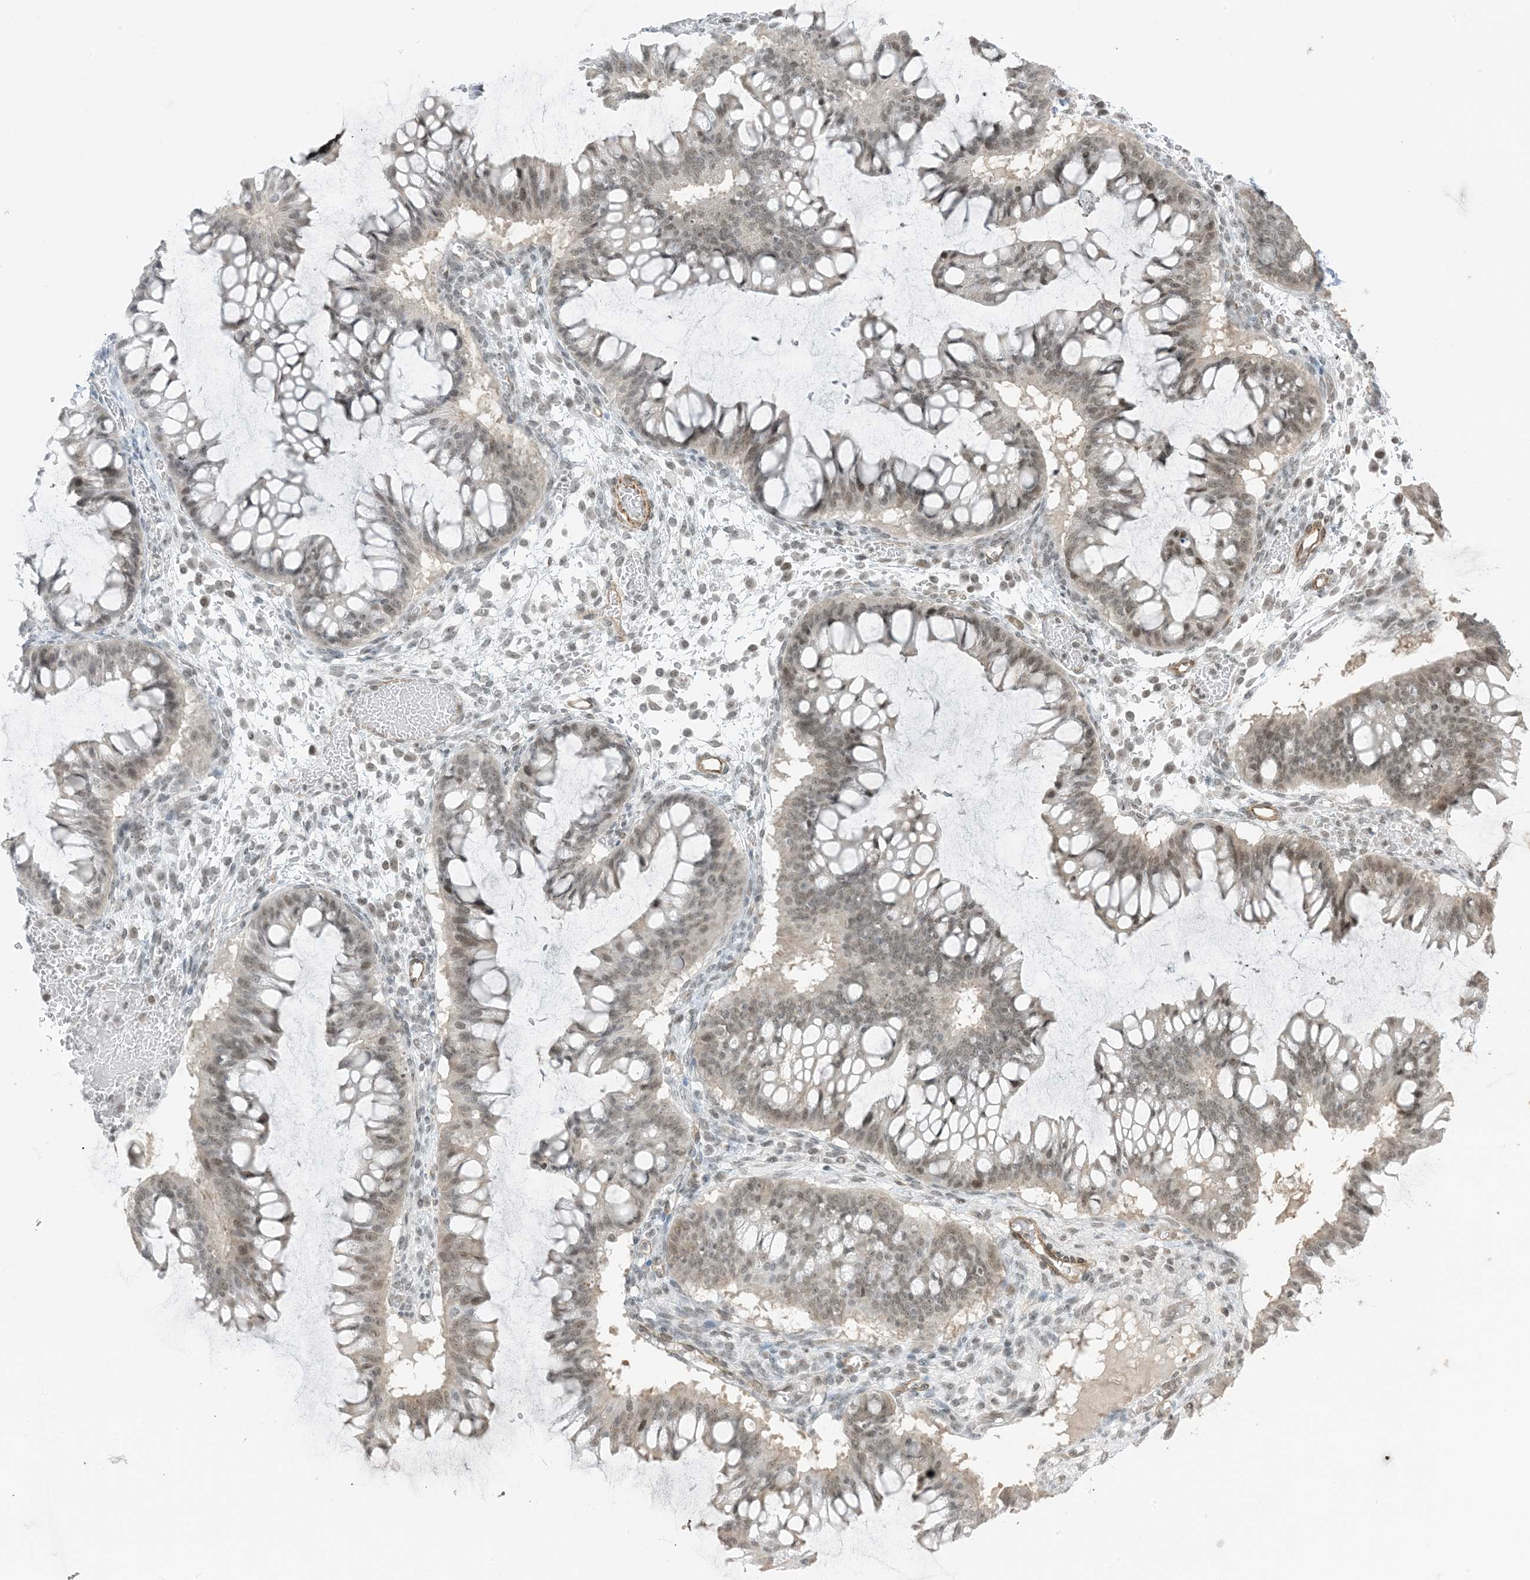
{"staining": {"intensity": "weak", "quantity": "25%-75%", "location": "nuclear"}, "tissue": "ovarian cancer", "cell_type": "Tumor cells", "image_type": "cancer", "snomed": [{"axis": "morphology", "description": "Cystadenocarcinoma, mucinous, NOS"}, {"axis": "topography", "description": "Ovary"}], "caption": "Immunohistochemical staining of human ovarian cancer shows low levels of weak nuclear protein staining in approximately 25%-75% of tumor cells. Nuclei are stained in blue.", "gene": "METAP1D", "patient": {"sex": "female", "age": 73}}